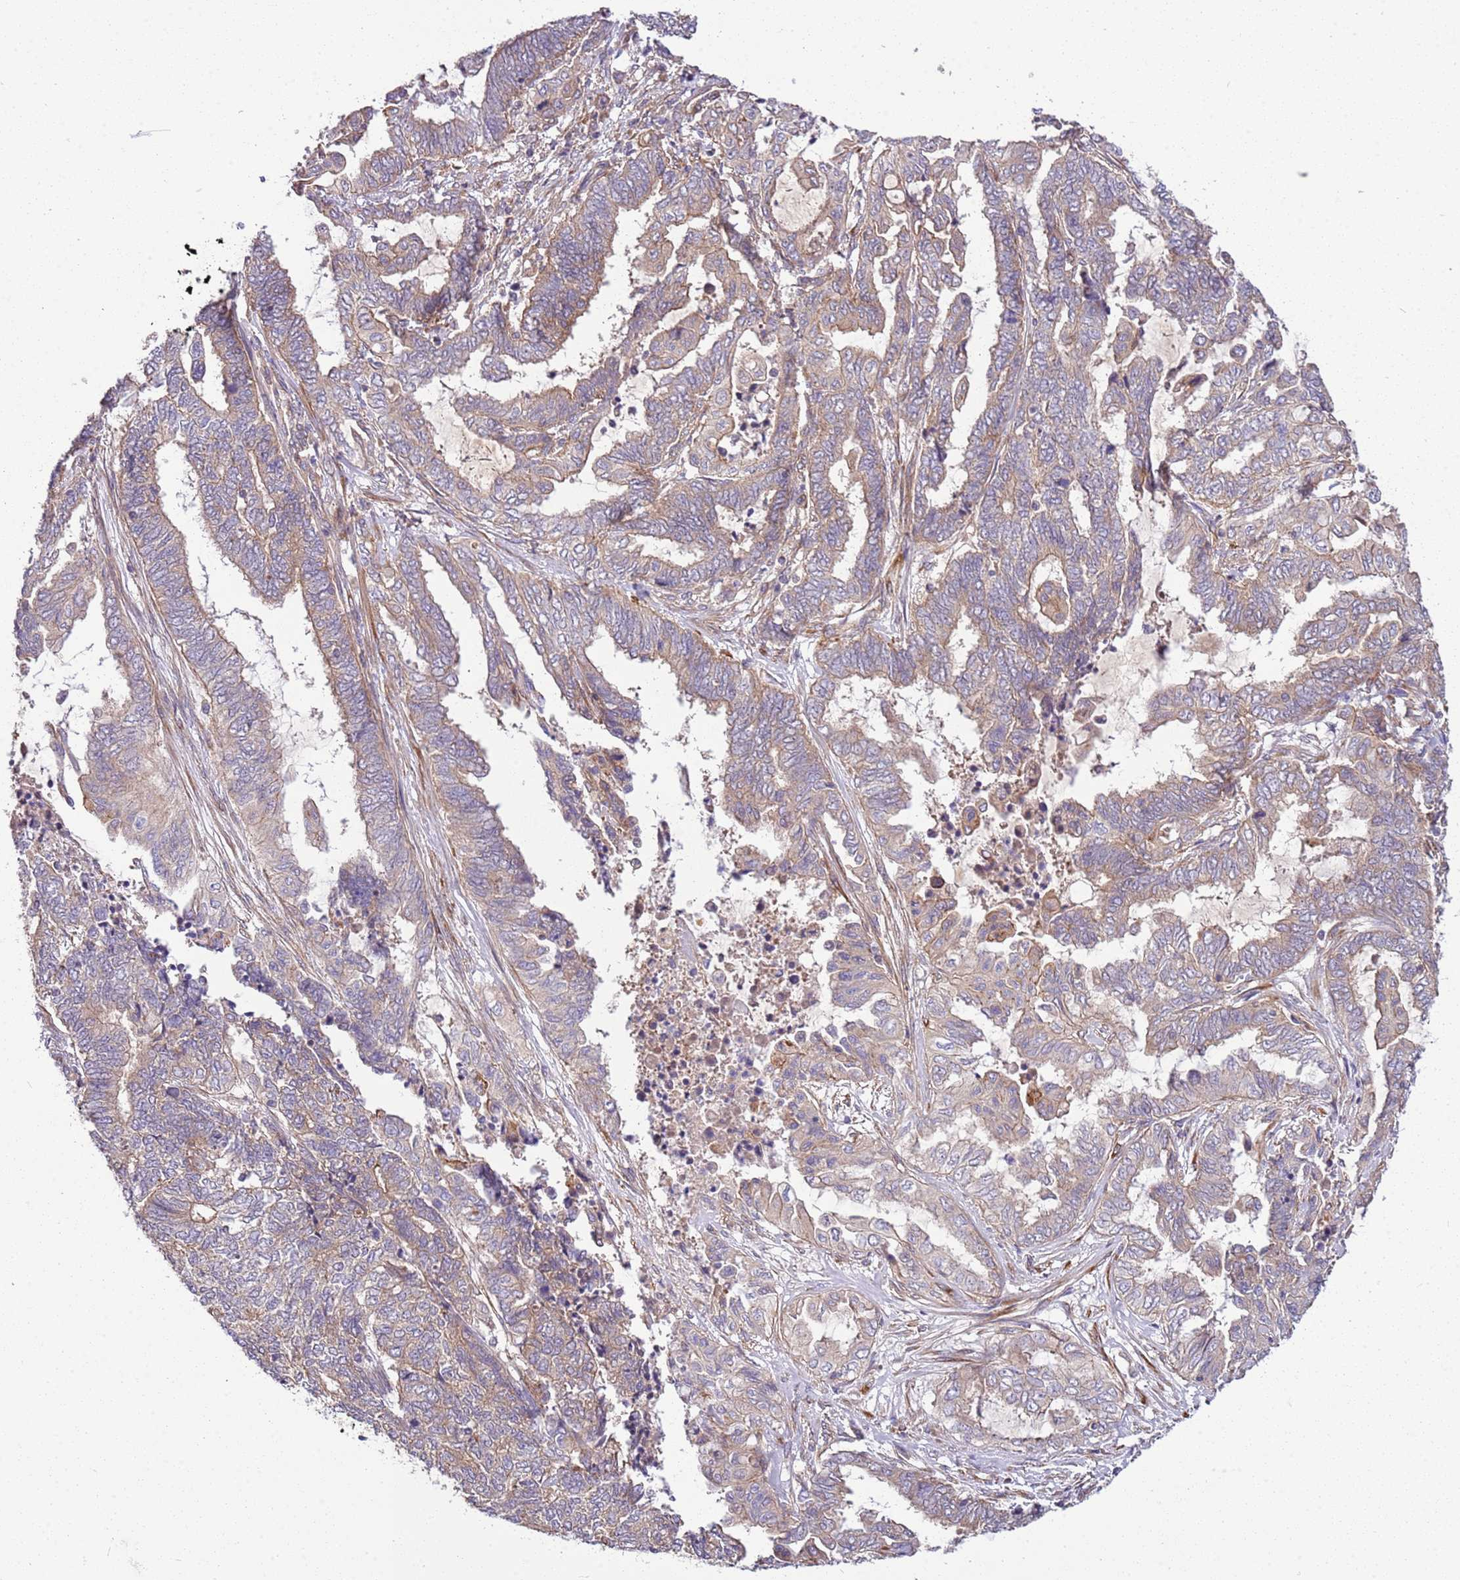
{"staining": {"intensity": "weak", "quantity": "25%-75%", "location": "cytoplasmic/membranous"}, "tissue": "endometrial cancer", "cell_type": "Tumor cells", "image_type": "cancer", "snomed": [{"axis": "morphology", "description": "Adenocarcinoma, NOS"}, {"axis": "topography", "description": "Uterus"}, {"axis": "topography", "description": "Endometrium"}], "caption": "Adenocarcinoma (endometrial) stained with a brown dye reveals weak cytoplasmic/membranous positive staining in about 25%-75% of tumor cells.", "gene": "GNL1", "patient": {"sex": "female", "age": 70}}